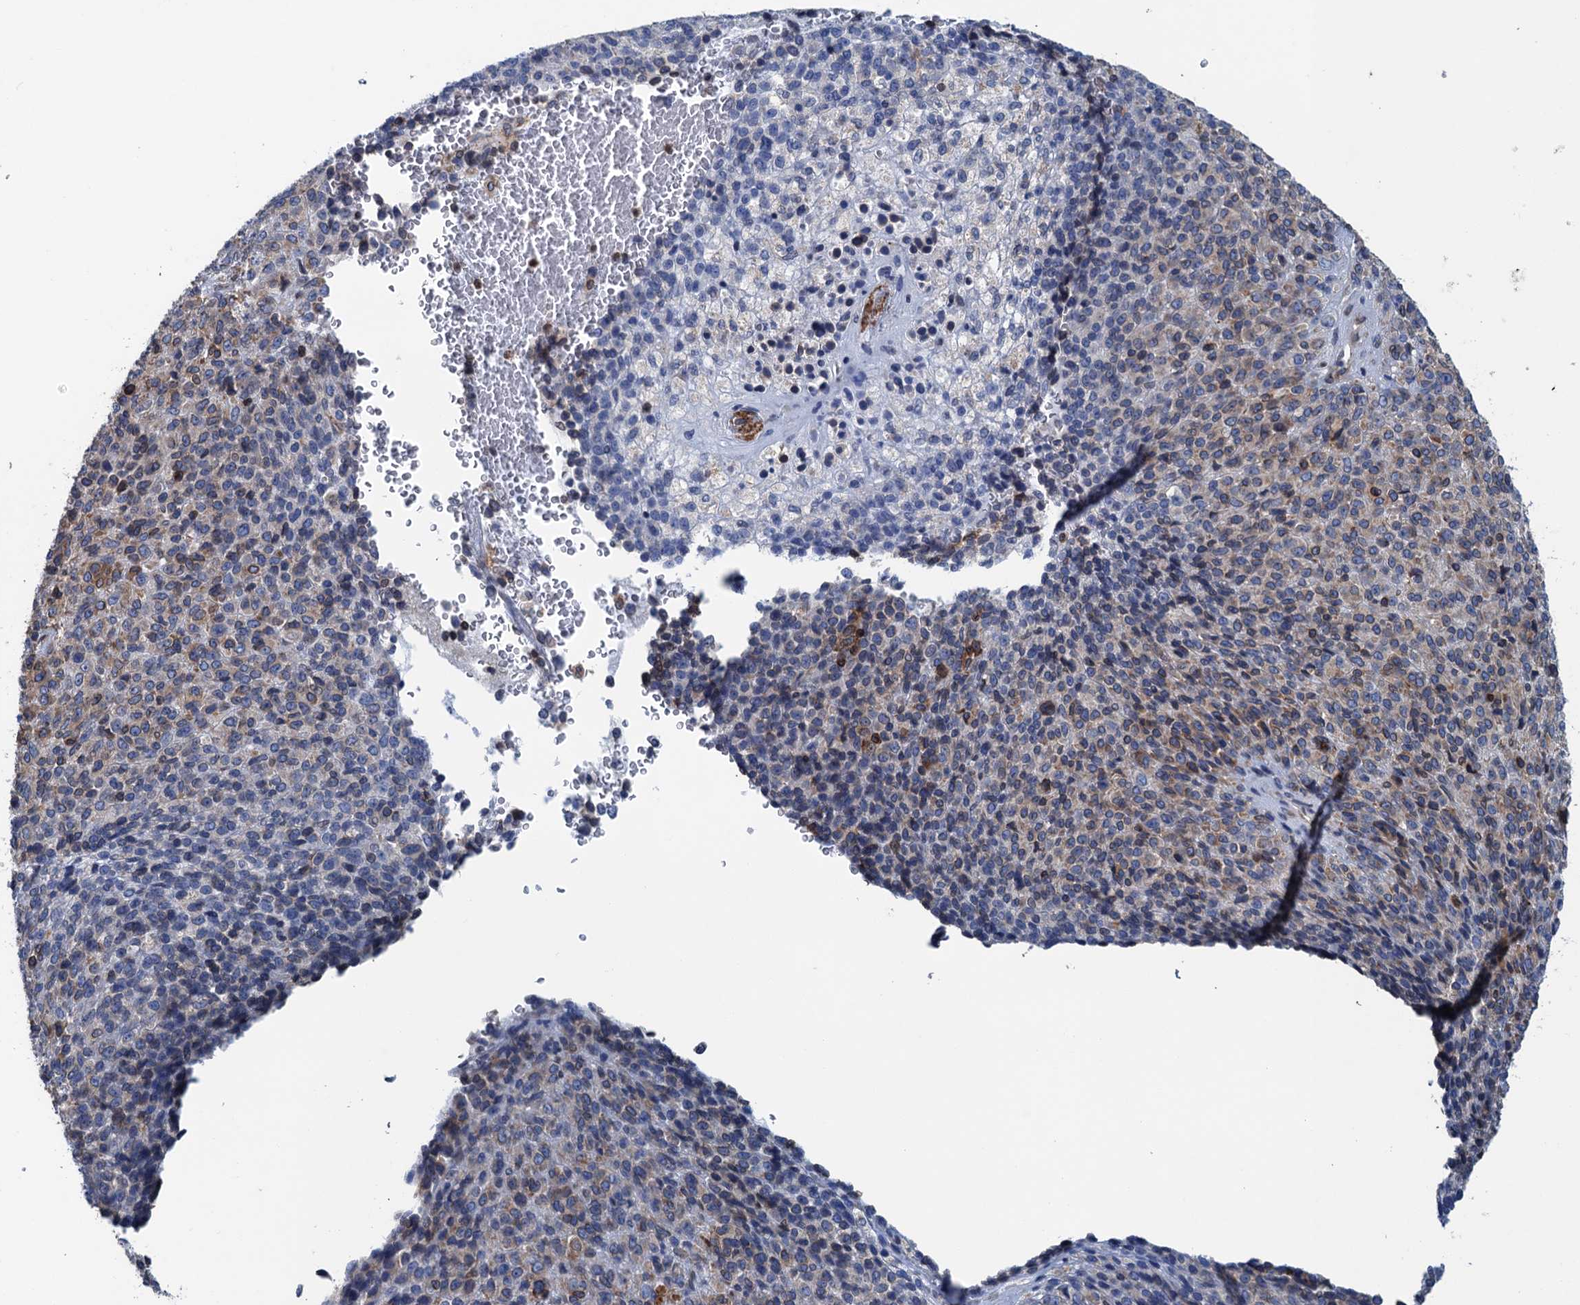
{"staining": {"intensity": "moderate", "quantity": "<25%", "location": "cytoplasmic/membranous"}, "tissue": "melanoma", "cell_type": "Tumor cells", "image_type": "cancer", "snomed": [{"axis": "morphology", "description": "Malignant melanoma, Metastatic site"}, {"axis": "topography", "description": "Brain"}], "caption": "The histopathology image displays a brown stain indicating the presence of a protein in the cytoplasmic/membranous of tumor cells in melanoma. The protein is shown in brown color, while the nuclei are stained blue.", "gene": "TMEM205", "patient": {"sex": "female", "age": 56}}